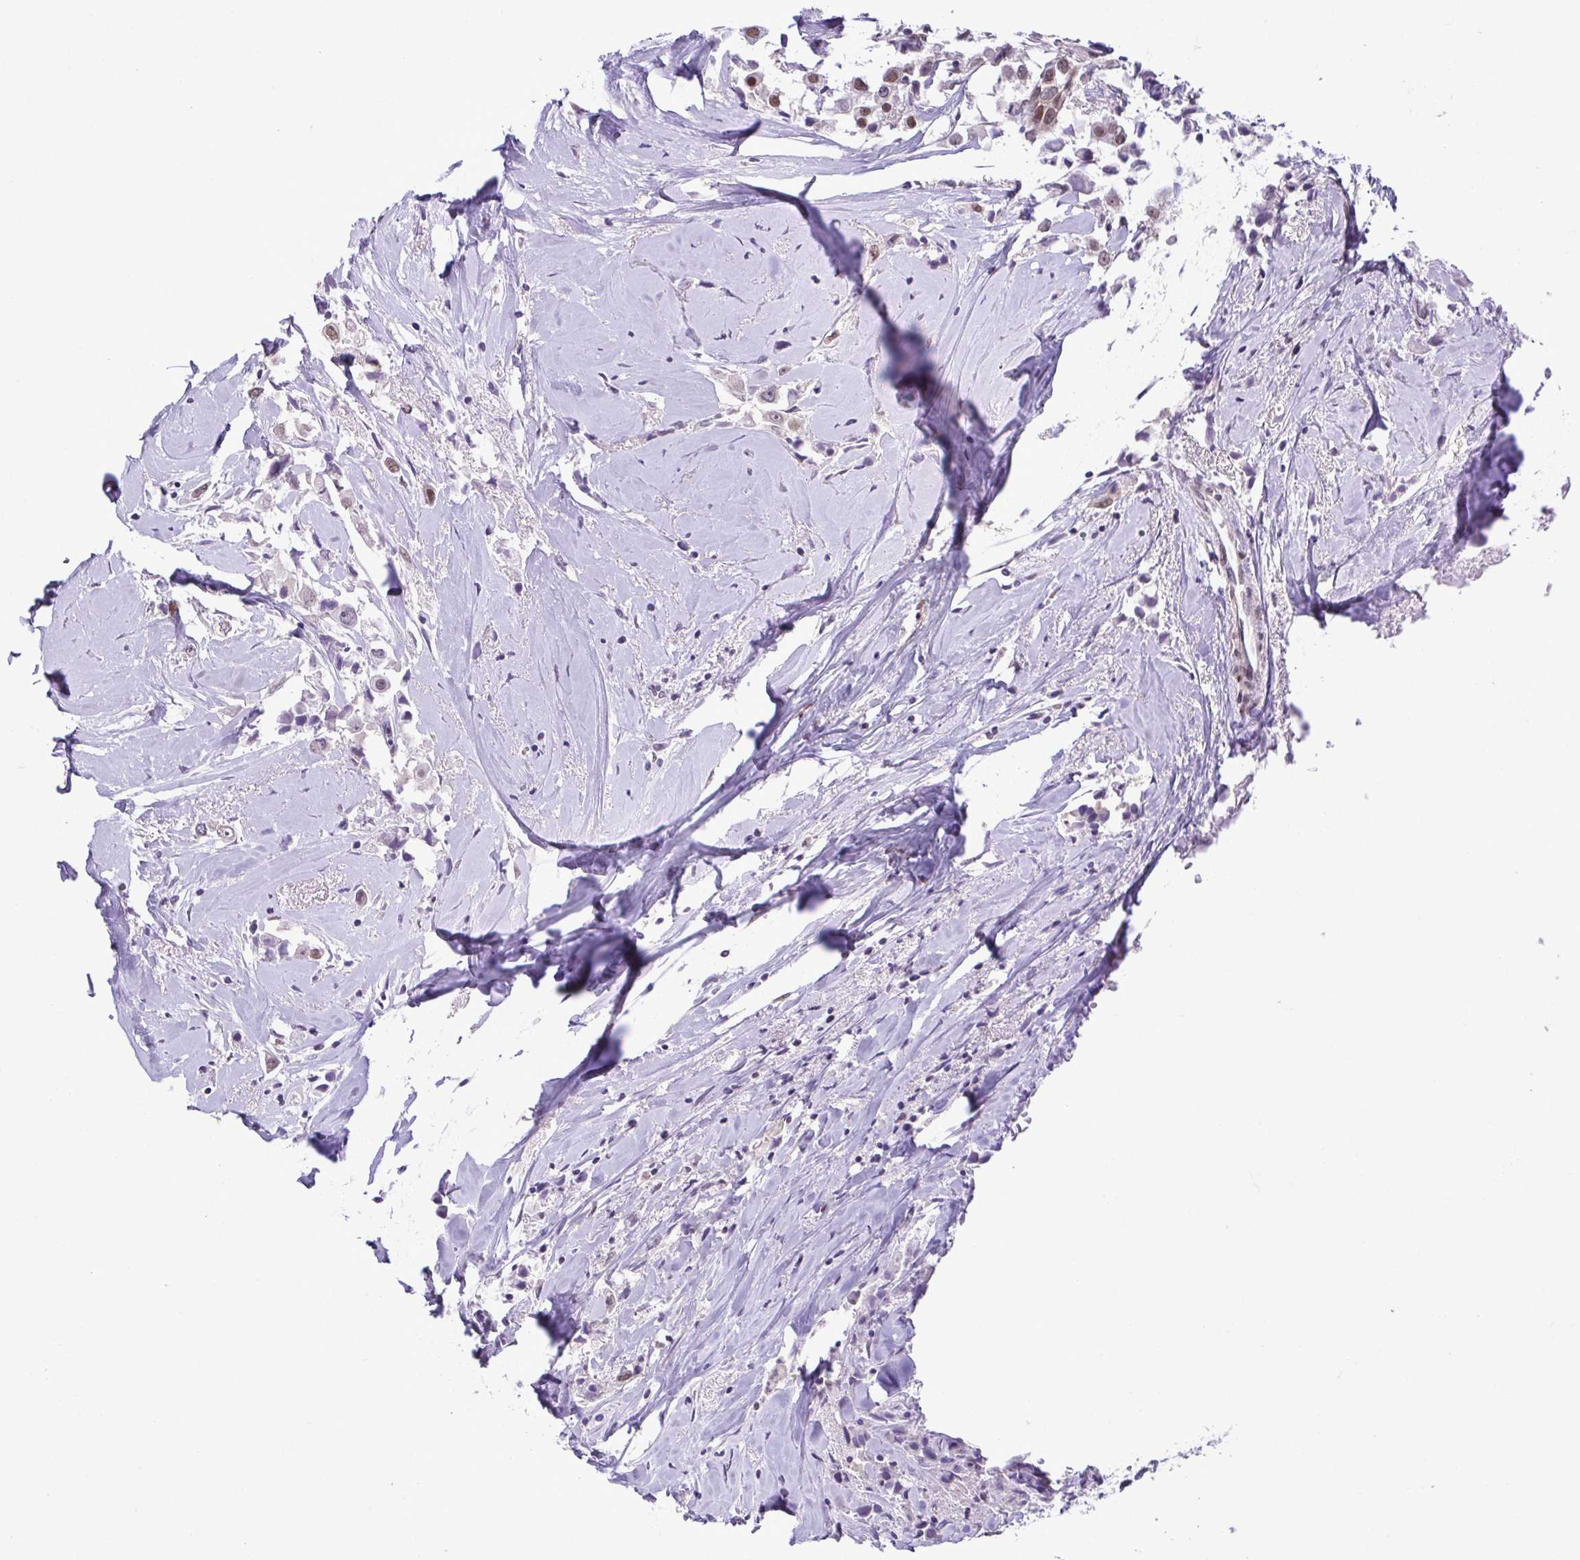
{"staining": {"intensity": "moderate", "quantity": "25%-75%", "location": "nuclear"}, "tissue": "breast cancer", "cell_type": "Tumor cells", "image_type": "cancer", "snomed": [{"axis": "morphology", "description": "Duct carcinoma"}, {"axis": "topography", "description": "Breast"}], "caption": "A brown stain shows moderate nuclear staining of a protein in human breast invasive ductal carcinoma tumor cells.", "gene": "RBM3", "patient": {"sex": "female", "age": 61}}